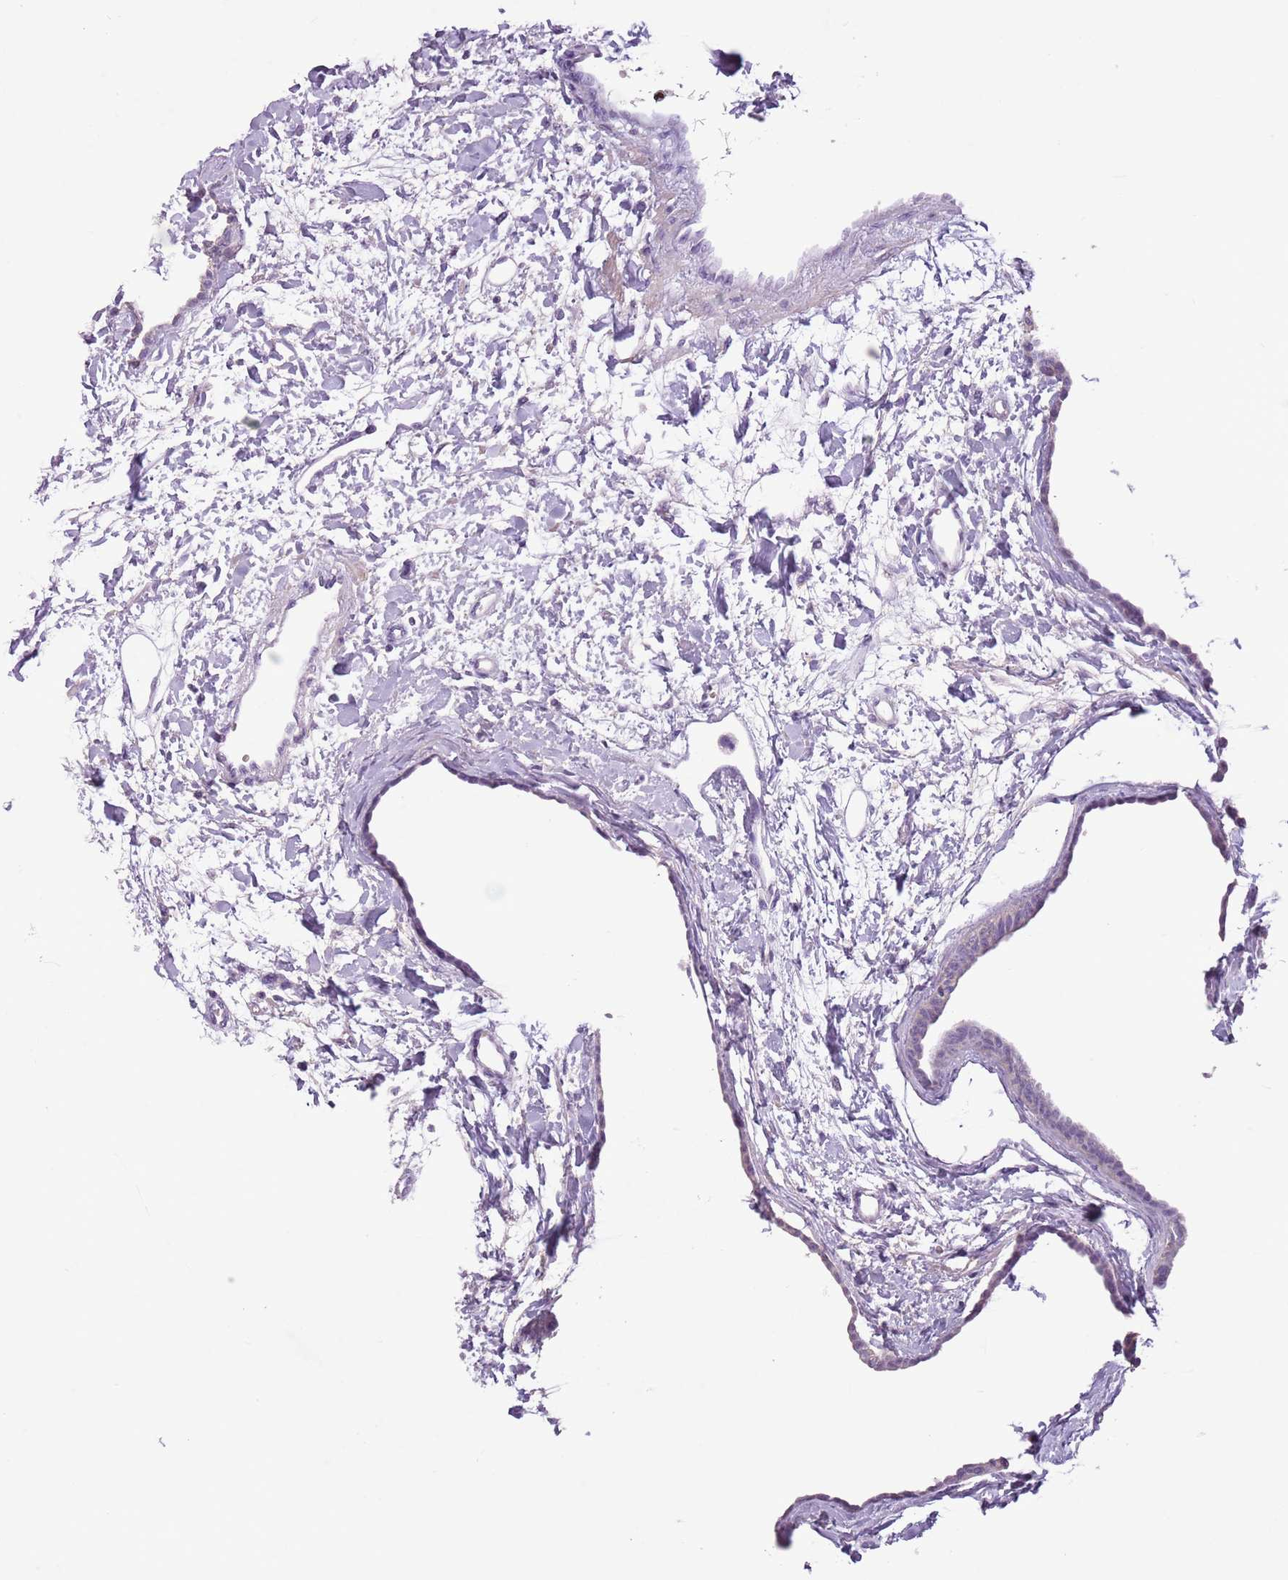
{"staining": {"intensity": "negative", "quantity": "none", "location": "none"}, "tissue": "testis", "cell_type": "Cells in seminiferous ducts", "image_type": "normal", "snomed": [{"axis": "morphology", "description": "Normal tissue, NOS"}, {"axis": "morphology", "description": "Adenocarcinoma, metastatic, NOS"}, {"axis": "topography", "description": "Testis"}], "caption": "This is an immunohistochemistry (IHC) photomicrograph of normal human testis. There is no positivity in cells in seminiferous ducts.", "gene": "CELF6", "patient": {"sex": "male", "age": 26}}